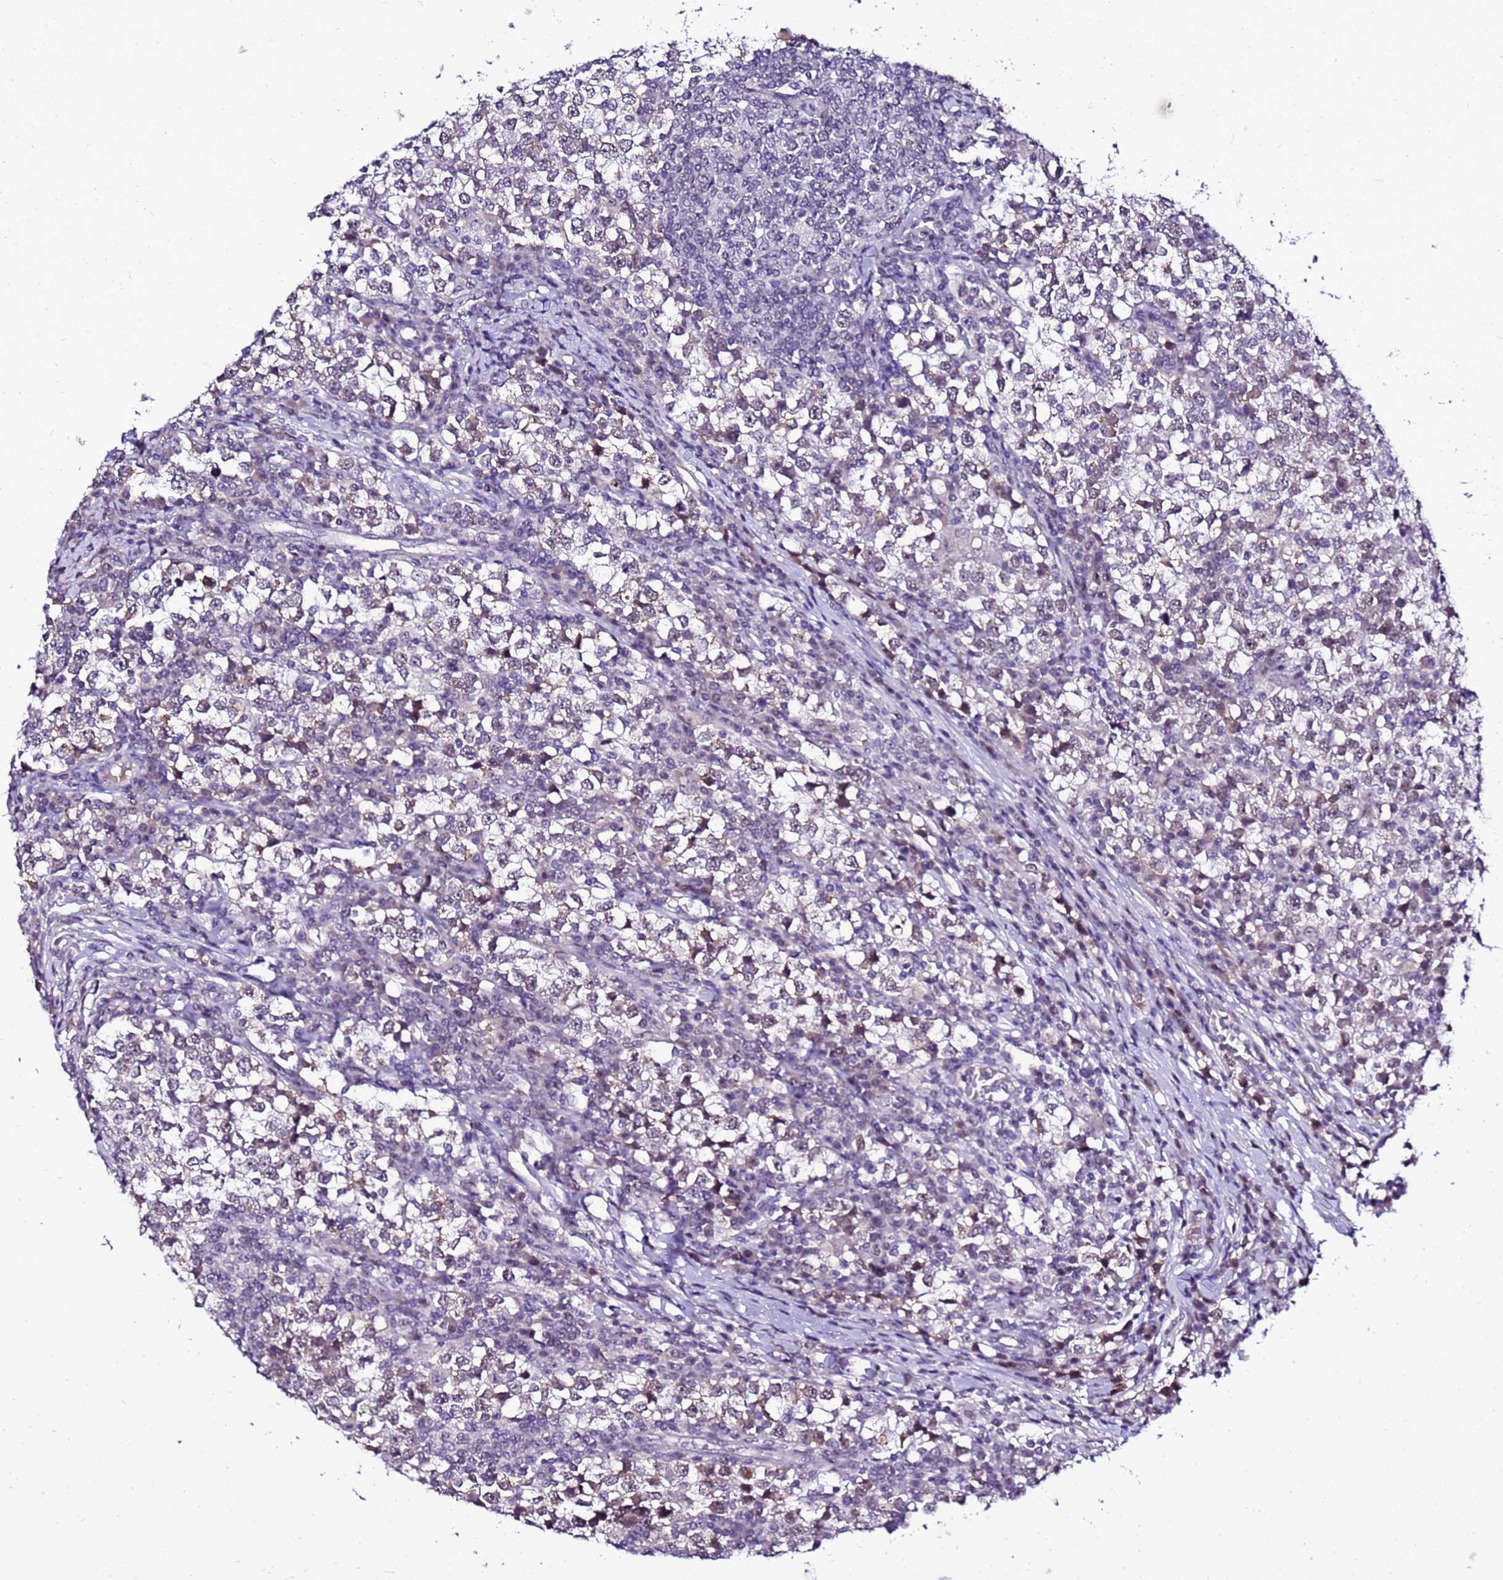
{"staining": {"intensity": "negative", "quantity": "none", "location": "none"}, "tissue": "testis cancer", "cell_type": "Tumor cells", "image_type": "cancer", "snomed": [{"axis": "morphology", "description": "Seminoma, NOS"}, {"axis": "topography", "description": "Testis"}], "caption": "Immunohistochemistry of human testis cancer (seminoma) displays no positivity in tumor cells.", "gene": "C19orf47", "patient": {"sex": "male", "age": 65}}